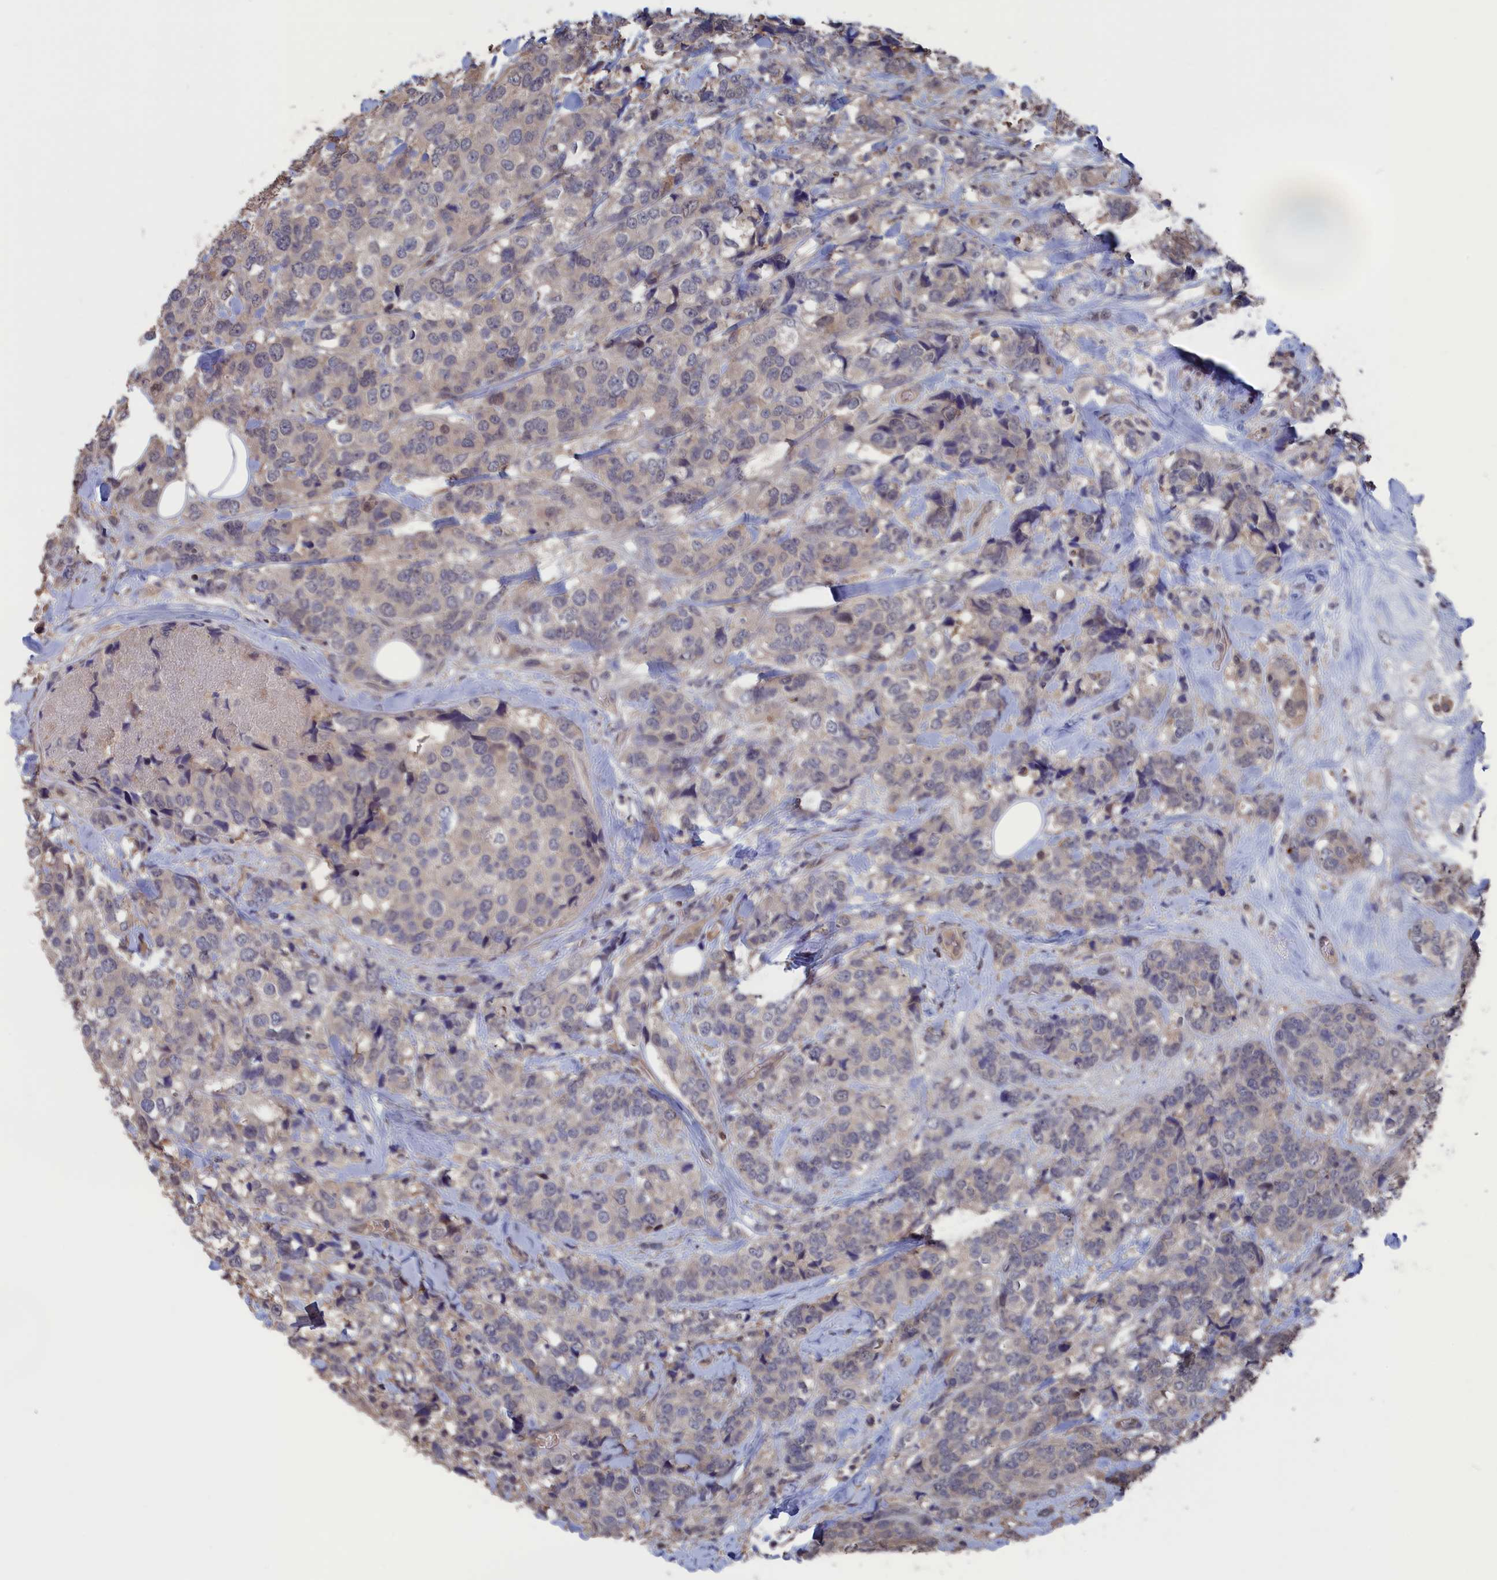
{"staining": {"intensity": "weak", "quantity": "<25%", "location": "cytoplasmic/membranous"}, "tissue": "breast cancer", "cell_type": "Tumor cells", "image_type": "cancer", "snomed": [{"axis": "morphology", "description": "Lobular carcinoma"}, {"axis": "topography", "description": "Breast"}], "caption": "Immunohistochemistry micrograph of neoplastic tissue: human breast lobular carcinoma stained with DAB (3,3'-diaminobenzidine) displays no significant protein staining in tumor cells.", "gene": "NUTF2", "patient": {"sex": "female", "age": 59}}